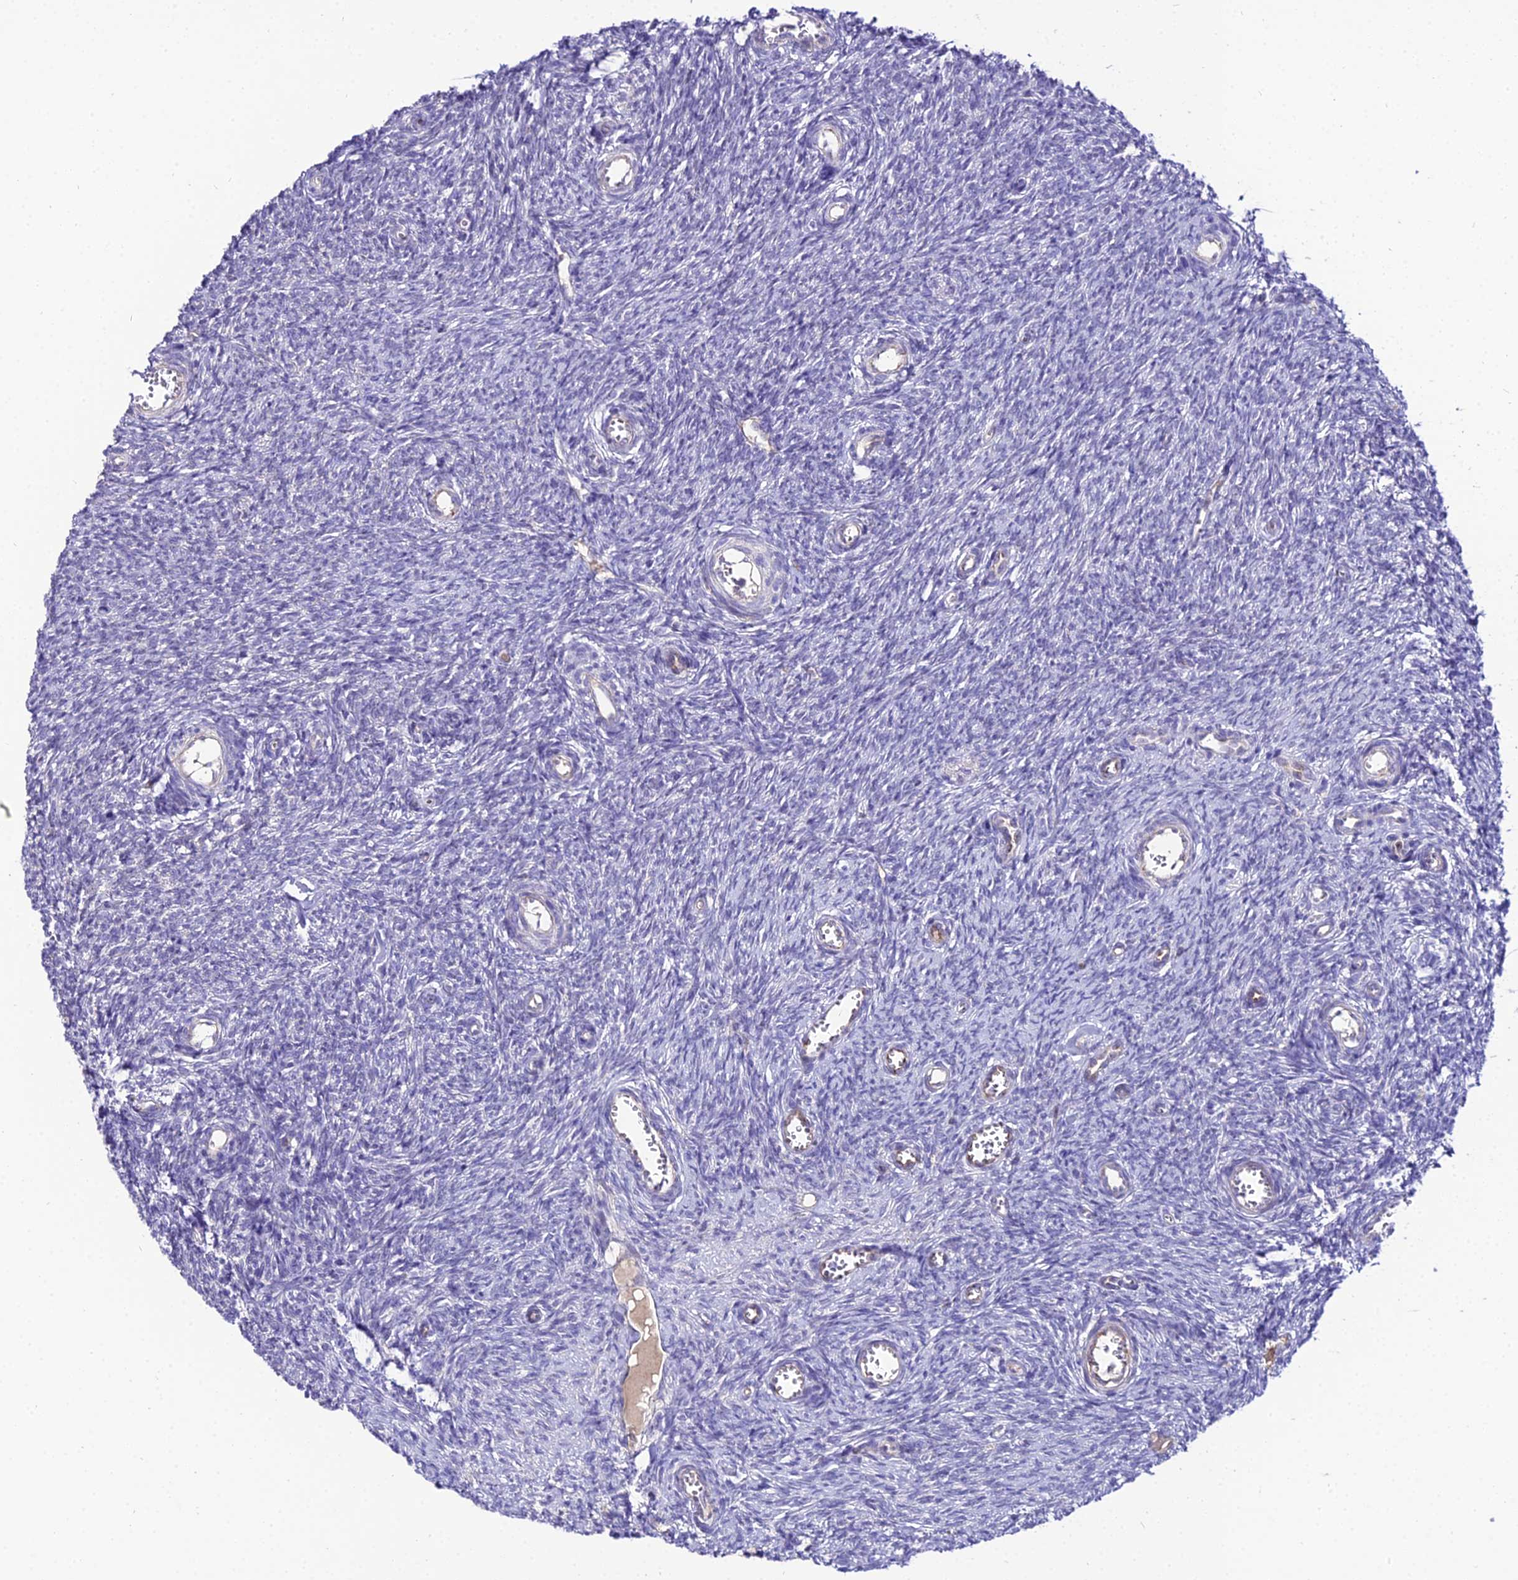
{"staining": {"intensity": "weak", "quantity": "<25%", "location": "cytoplasmic/membranous"}, "tissue": "ovary", "cell_type": "Follicle cells", "image_type": "normal", "snomed": [{"axis": "morphology", "description": "Normal tissue, NOS"}, {"axis": "topography", "description": "Ovary"}], "caption": "Immunohistochemistry image of unremarkable ovary: ovary stained with DAB (3,3'-diaminobenzidine) demonstrates no significant protein staining in follicle cells.", "gene": "SHQ1", "patient": {"sex": "female", "age": 44}}